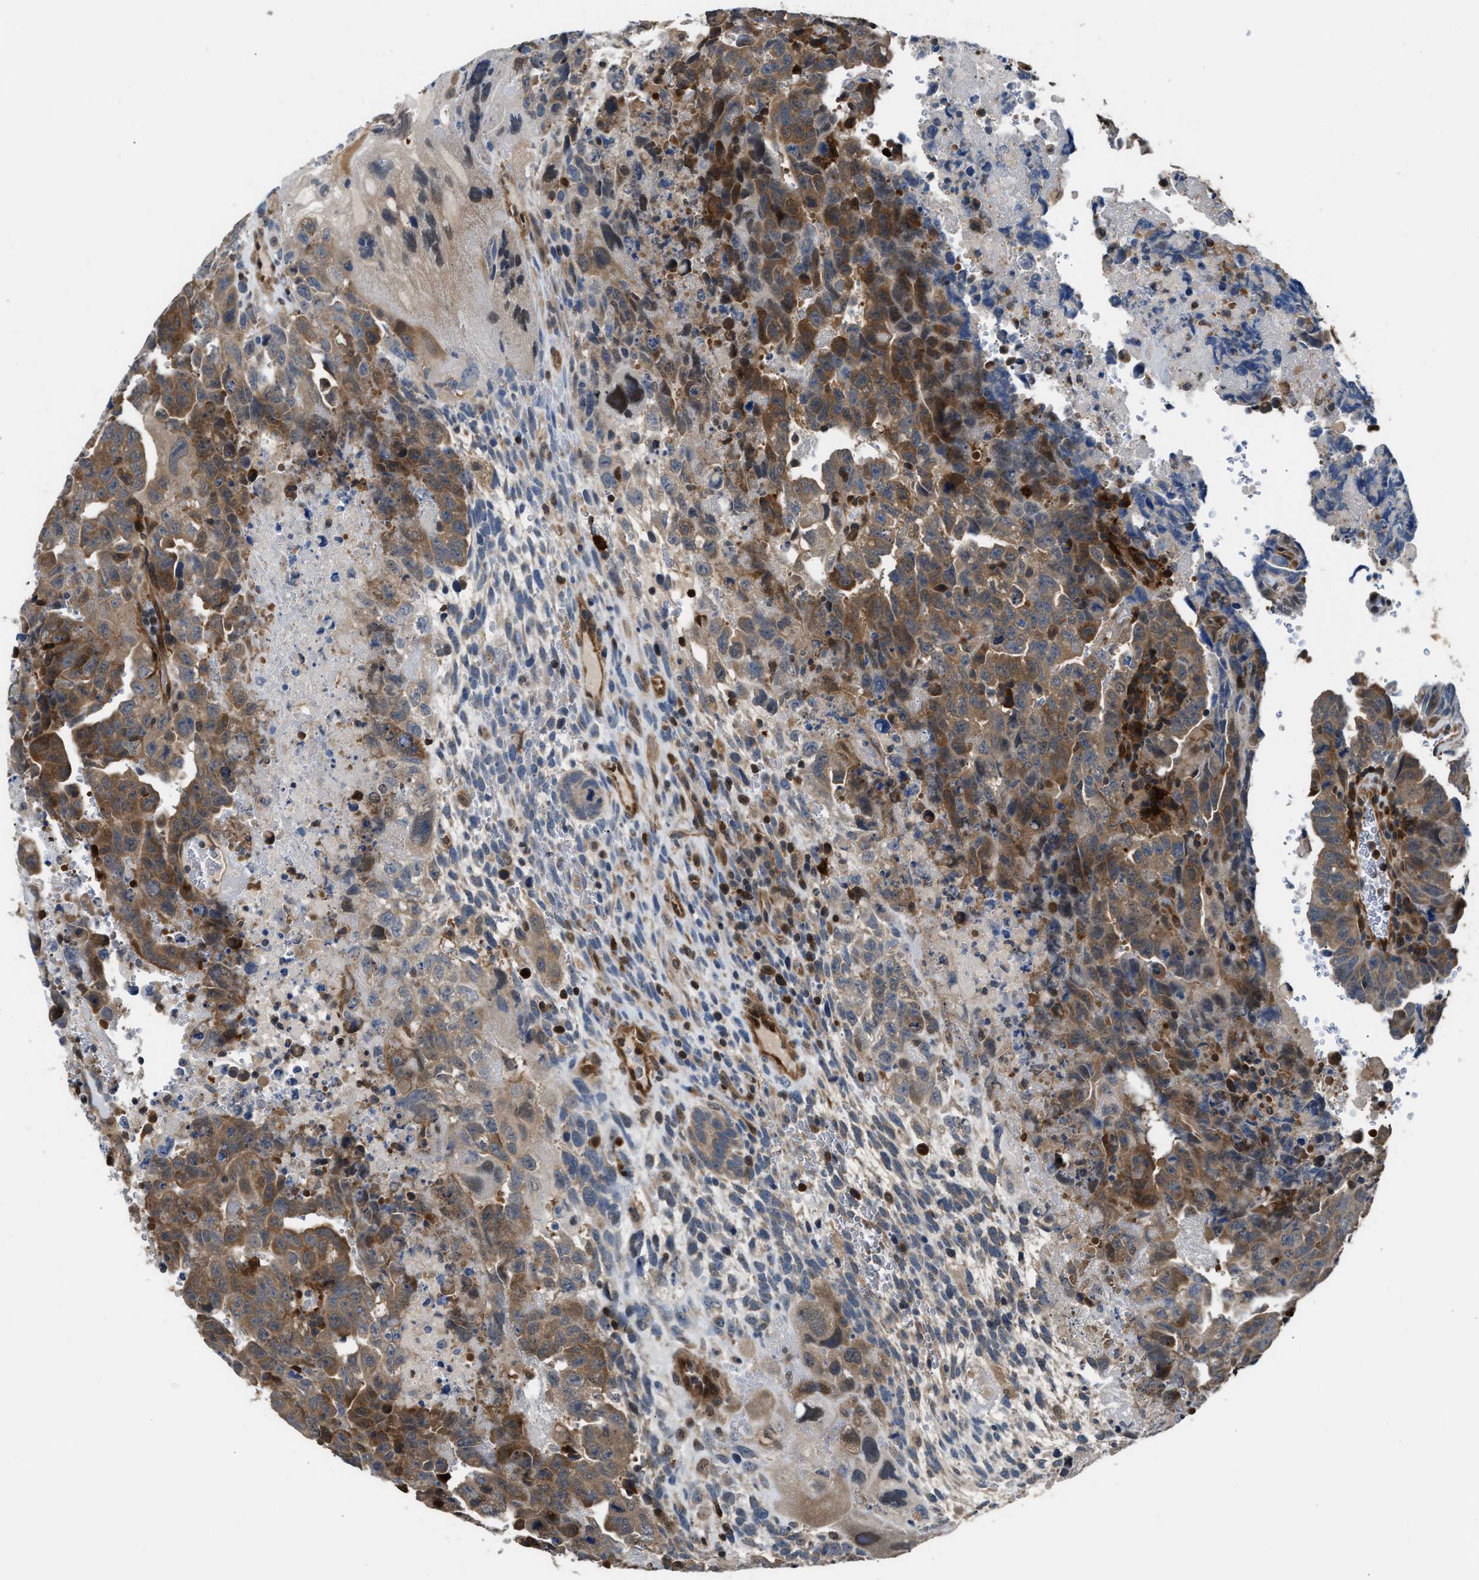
{"staining": {"intensity": "moderate", "quantity": ">75%", "location": "cytoplasmic/membranous"}, "tissue": "testis cancer", "cell_type": "Tumor cells", "image_type": "cancer", "snomed": [{"axis": "morphology", "description": "Carcinoma, Embryonal, NOS"}, {"axis": "topography", "description": "Testis"}], "caption": "Brown immunohistochemical staining in human testis cancer (embryonal carcinoma) displays moderate cytoplasmic/membranous positivity in approximately >75% of tumor cells.", "gene": "PPA1", "patient": {"sex": "male", "age": 28}}